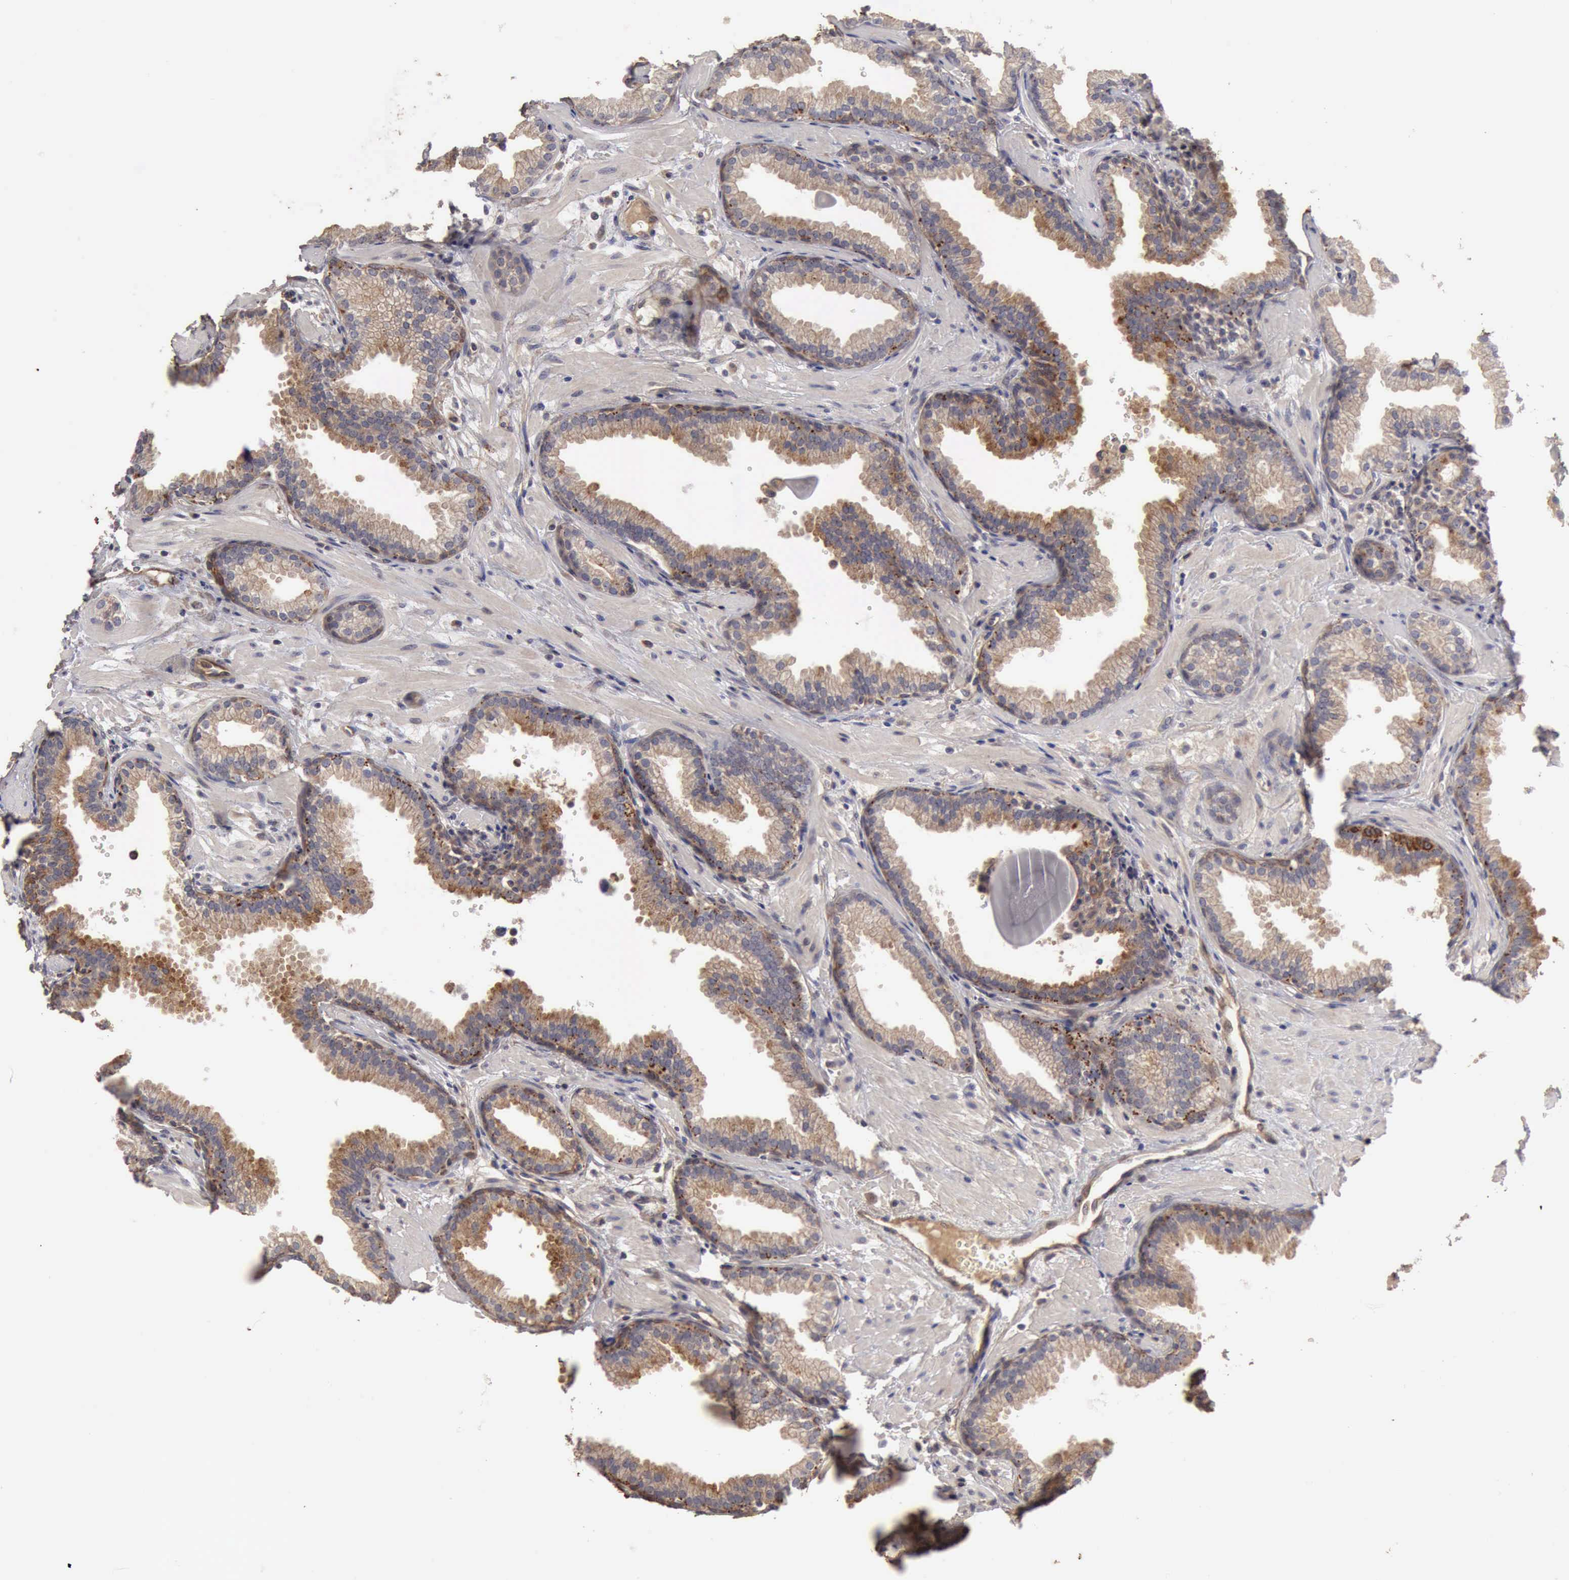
{"staining": {"intensity": "weak", "quantity": "25%-75%", "location": "none"}, "tissue": "prostate", "cell_type": "Glandular cells", "image_type": "normal", "snomed": [{"axis": "morphology", "description": "Normal tissue, NOS"}, {"axis": "topography", "description": "Prostate"}], "caption": "IHC (DAB (3,3'-diaminobenzidine)) staining of benign prostate displays weak None protein expression in approximately 25%-75% of glandular cells.", "gene": "BMX", "patient": {"sex": "male", "age": 64}}